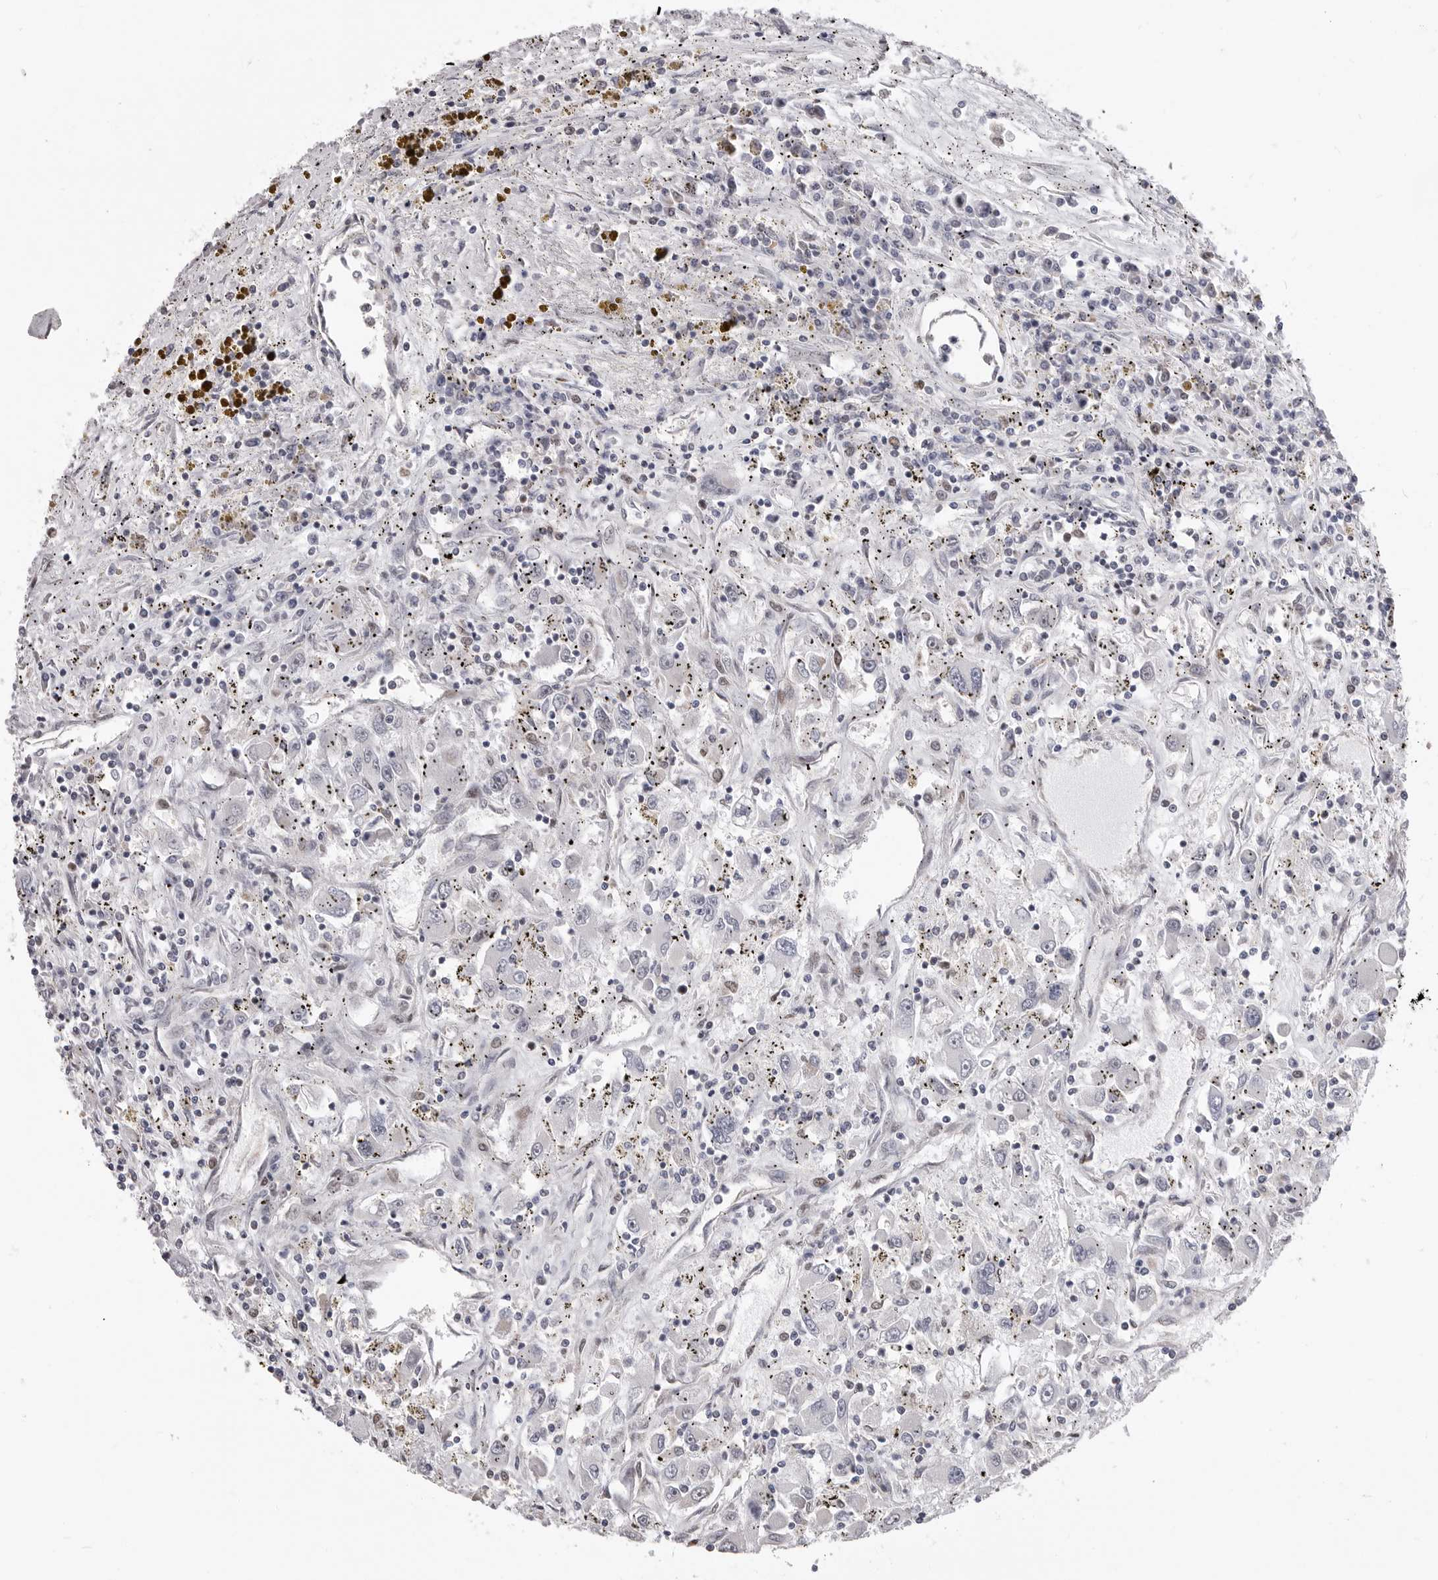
{"staining": {"intensity": "weak", "quantity": "<25%", "location": "cytoplasmic/membranous"}, "tissue": "renal cancer", "cell_type": "Tumor cells", "image_type": "cancer", "snomed": [{"axis": "morphology", "description": "Adenocarcinoma, NOS"}, {"axis": "topography", "description": "Kidney"}], "caption": "The photomicrograph displays no staining of tumor cells in renal adenocarcinoma.", "gene": "SMARCC1", "patient": {"sex": "female", "age": 52}}